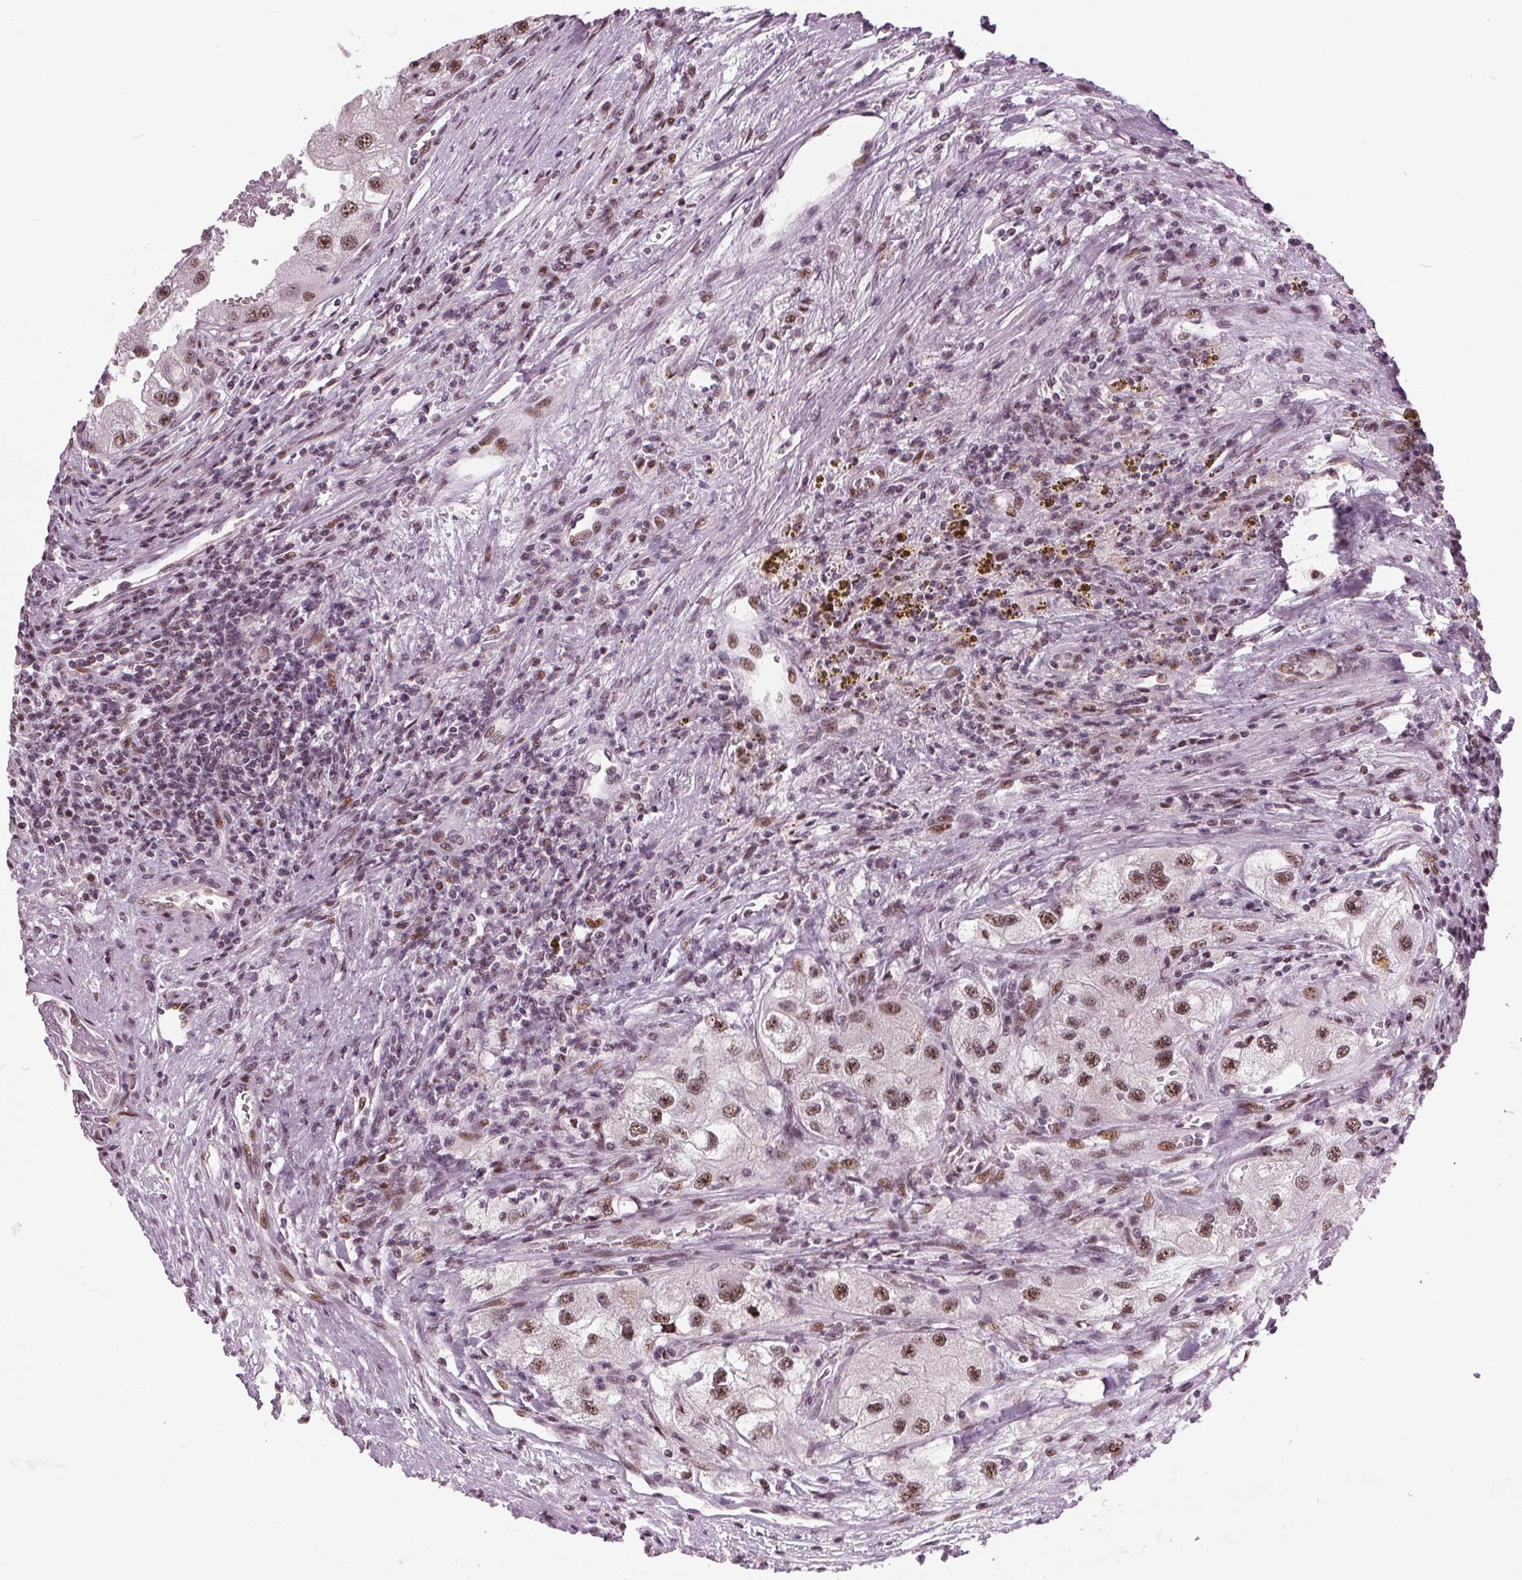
{"staining": {"intensity": "moderate", "quantity": ">75%", "location": "nuclear"}, "tissue": "renal cancer", "cell_type": "Tumor cells", "image_type": "cancer", "snomed": [{"axis": "morphology", "description": "Adenocarcinoma, NOS"}, {"axis": "topography", "description": "Kidney"}], "caption": "The image demonstrates a brown stain indicating the presence of a protein in the nuclear of tumor cells in adenocarcinoma (renal). Using DAB (brown) and hematoxylin (blue) stains, captured at high magnification using brightfield microscopy.", "gene": "TTC34", "patient": {"sex": "male", "age": 63}}